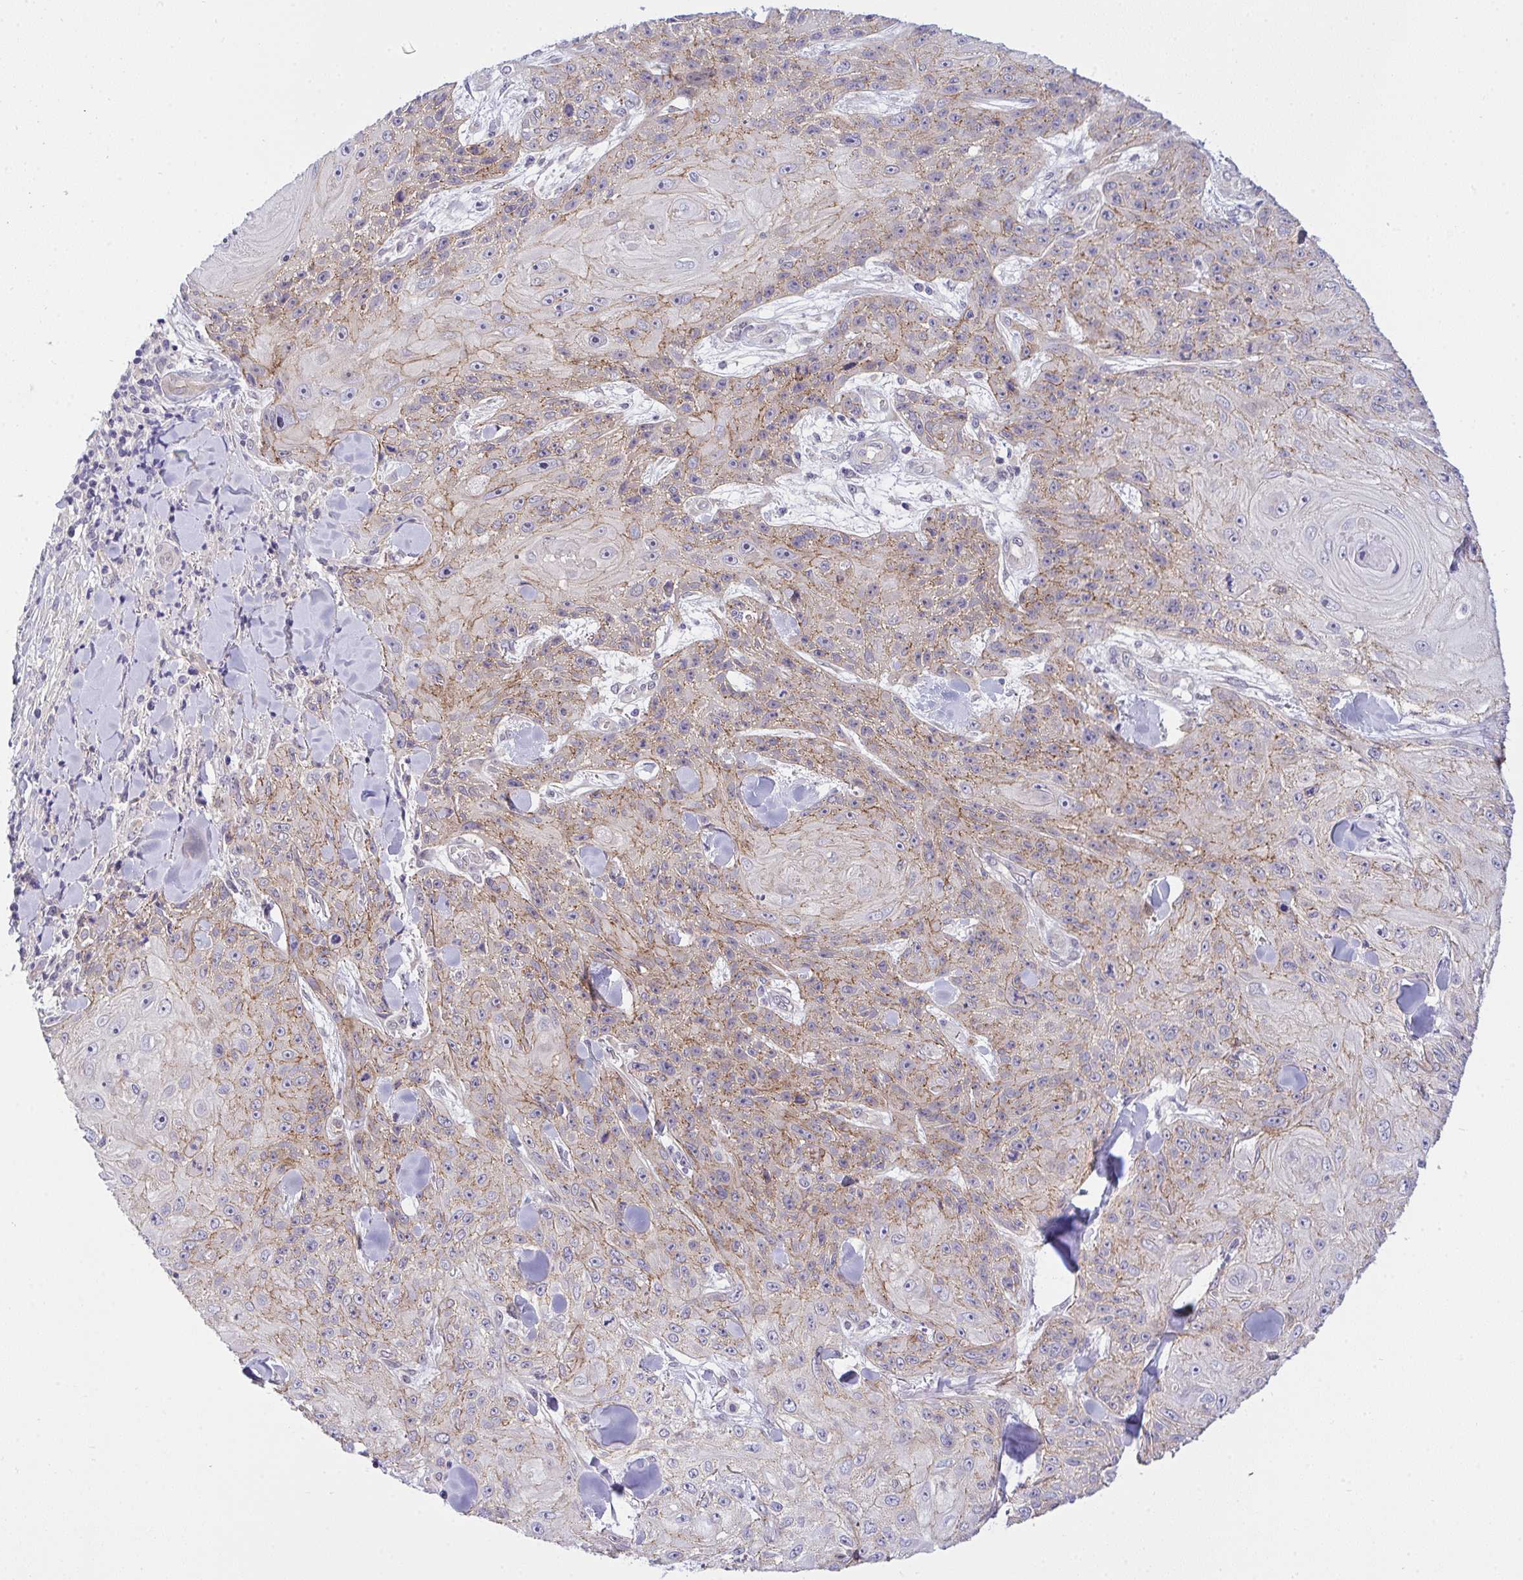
{"staining": {"intensity": "weak", "quantity": "25%-75%", "location": "cytoplasmic/membranous"}, "tissue": "skin cancer", "cell_type": "Tumor cells", "image_type": "cancer", "snomed": [{"axis": "morphology", "description": "Squamous cell carcinoma, NOS"}, {"axis": "topography", "description": "Skin"}], "caption": "Immunohistochemical staining of human squamous cell carcinoma (skin) shows weak cytoplasmic/membranous protein expression in about 25%-75% of tumor cells.", "gene": "HOXD12", "patient": {"sex": "male", "age": 88}}